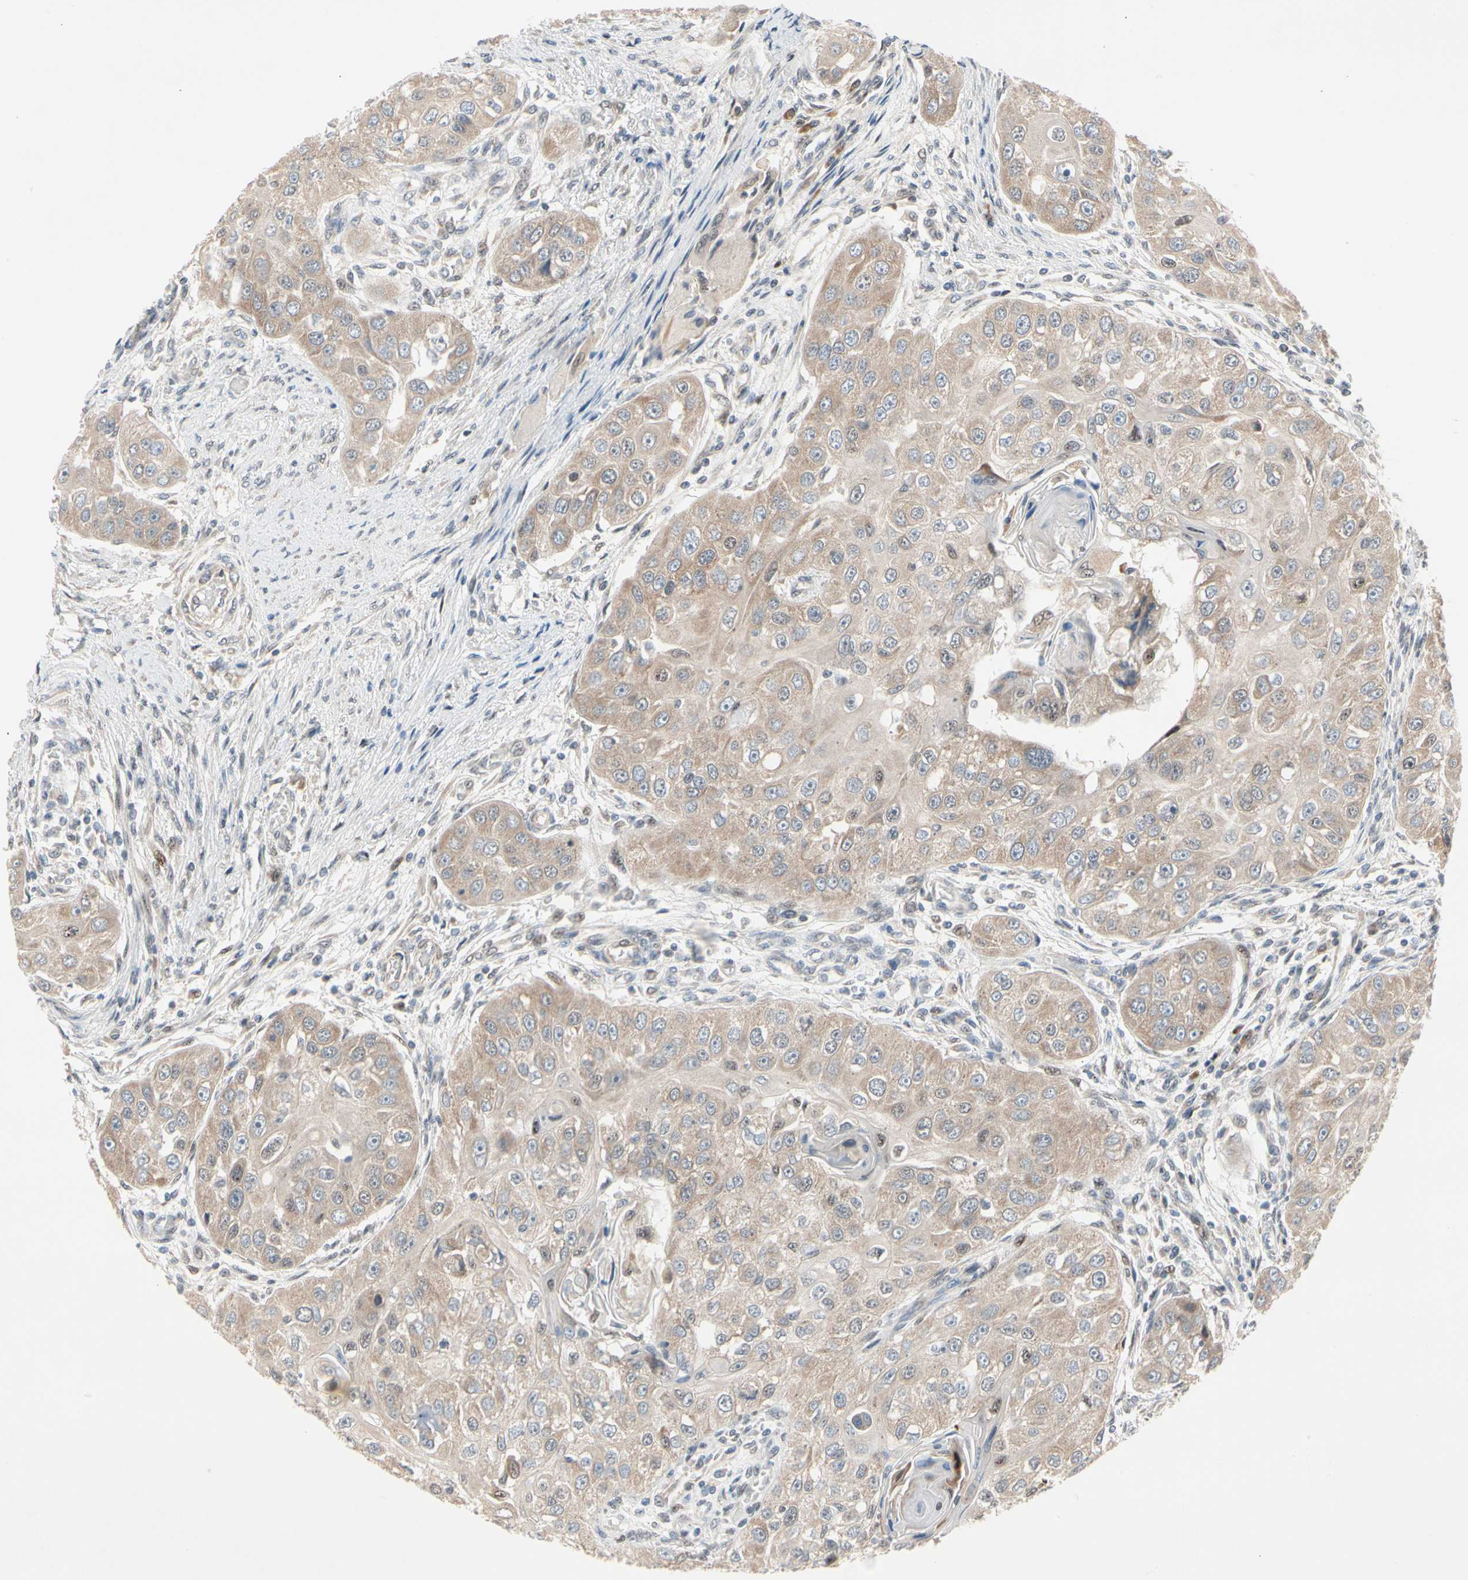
{"staining": {"intensity": "weak", "quantity": ">75%", "location": "cytoplasmic/membranous"}, "tissue": "head and neck cancer", "cell_type": "Tumor cells", "image_type": "cancer", "snomed": [{"axis": "morphology", "description": "Normal tissue, NOS"}, {"axis": "morphology", "description": "Squamous cell carcinoma, NOS"}, {"axis": "topography", "description": "Skeletal muscle"}, {"axis": "topography", "description": "Head-Neck"}], "caption": "Head and neck cancer was stained to show a protein in brown. There is low levels of weak cytoplasmic/membranous expression in approximately >75% of tumor cells.", "gene": "MARK1", "patient": {"sex": "male", "age": 51}}